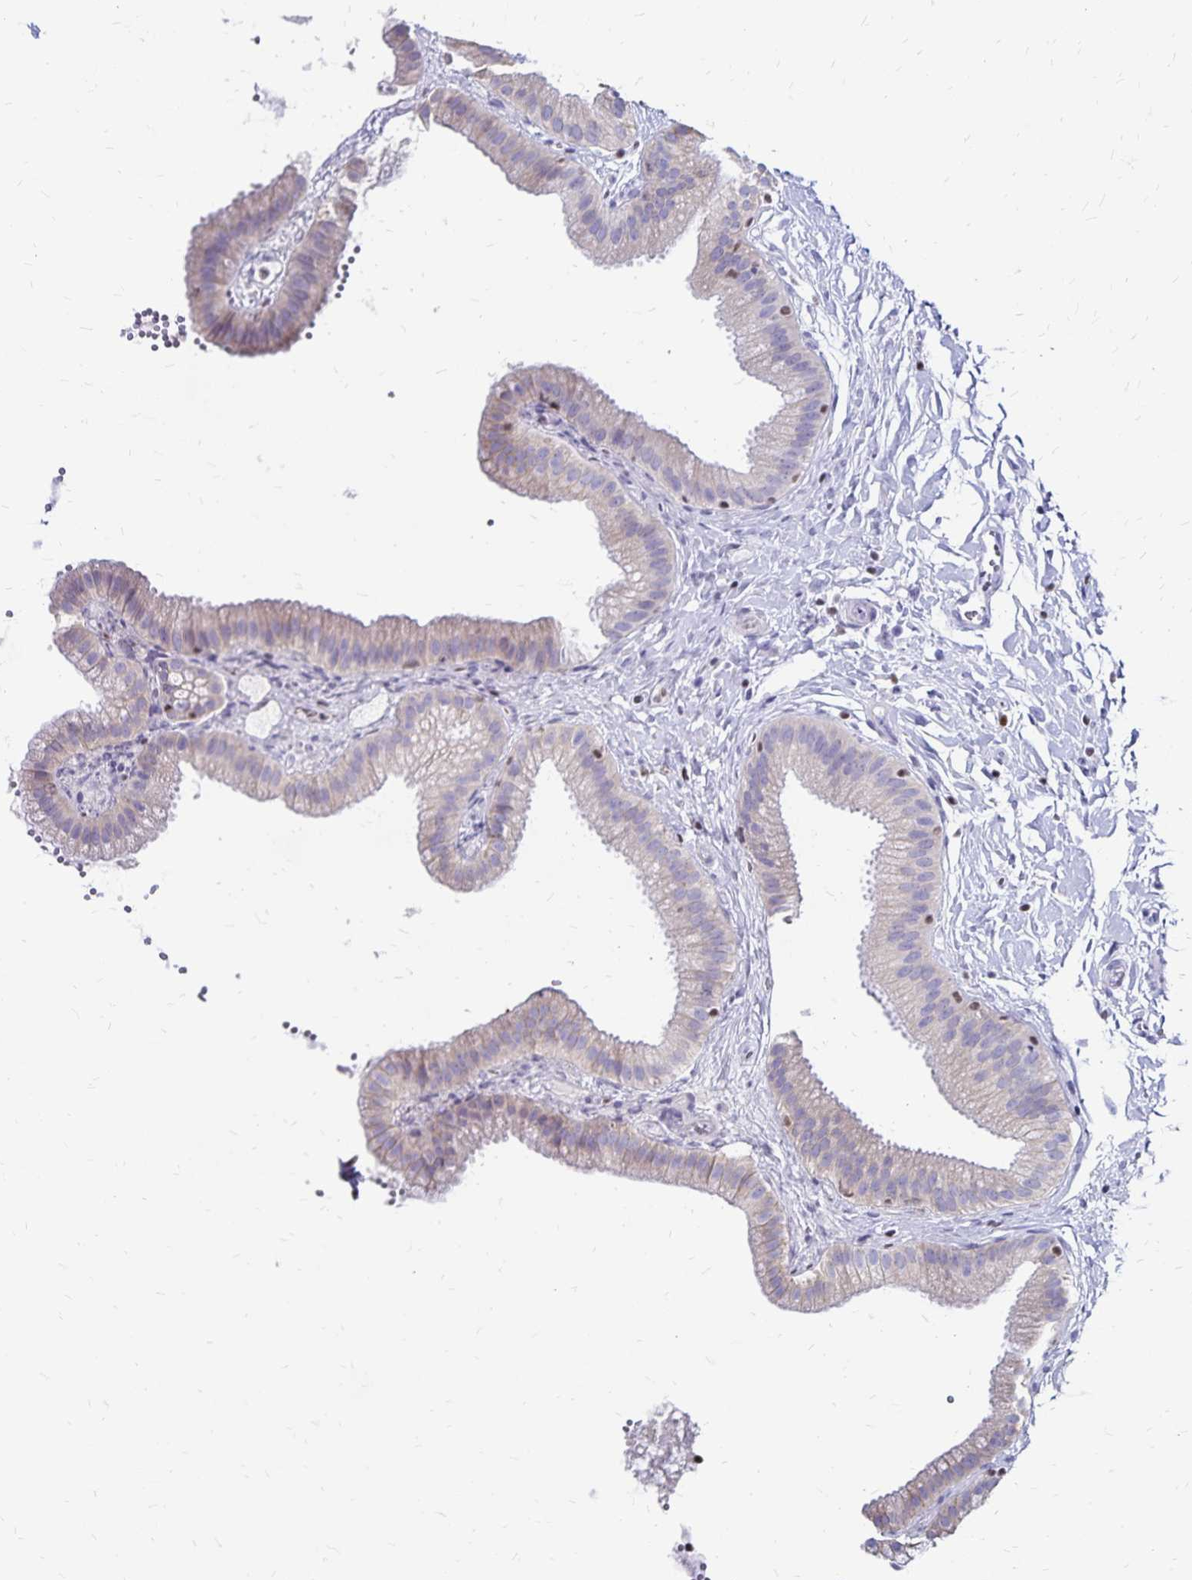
{"staining": {"intensity": "negative", "quantity": "none", "location": "none"}, "tissue": "gallbladder", "cell_type": "Glandular cells", "image_type": "normal", "snomed": [{"axis": "morphology", "description": "Normal tissue, NOS"}, {"axis": "topography", "description": "Gallbladder"}], "caption": "DAB immunohistochemical staining of normal gallbladder displays no significant staining in glandular cells.", "gene": "IKZF1", "patient": {"sex": "female", "age": 63}}